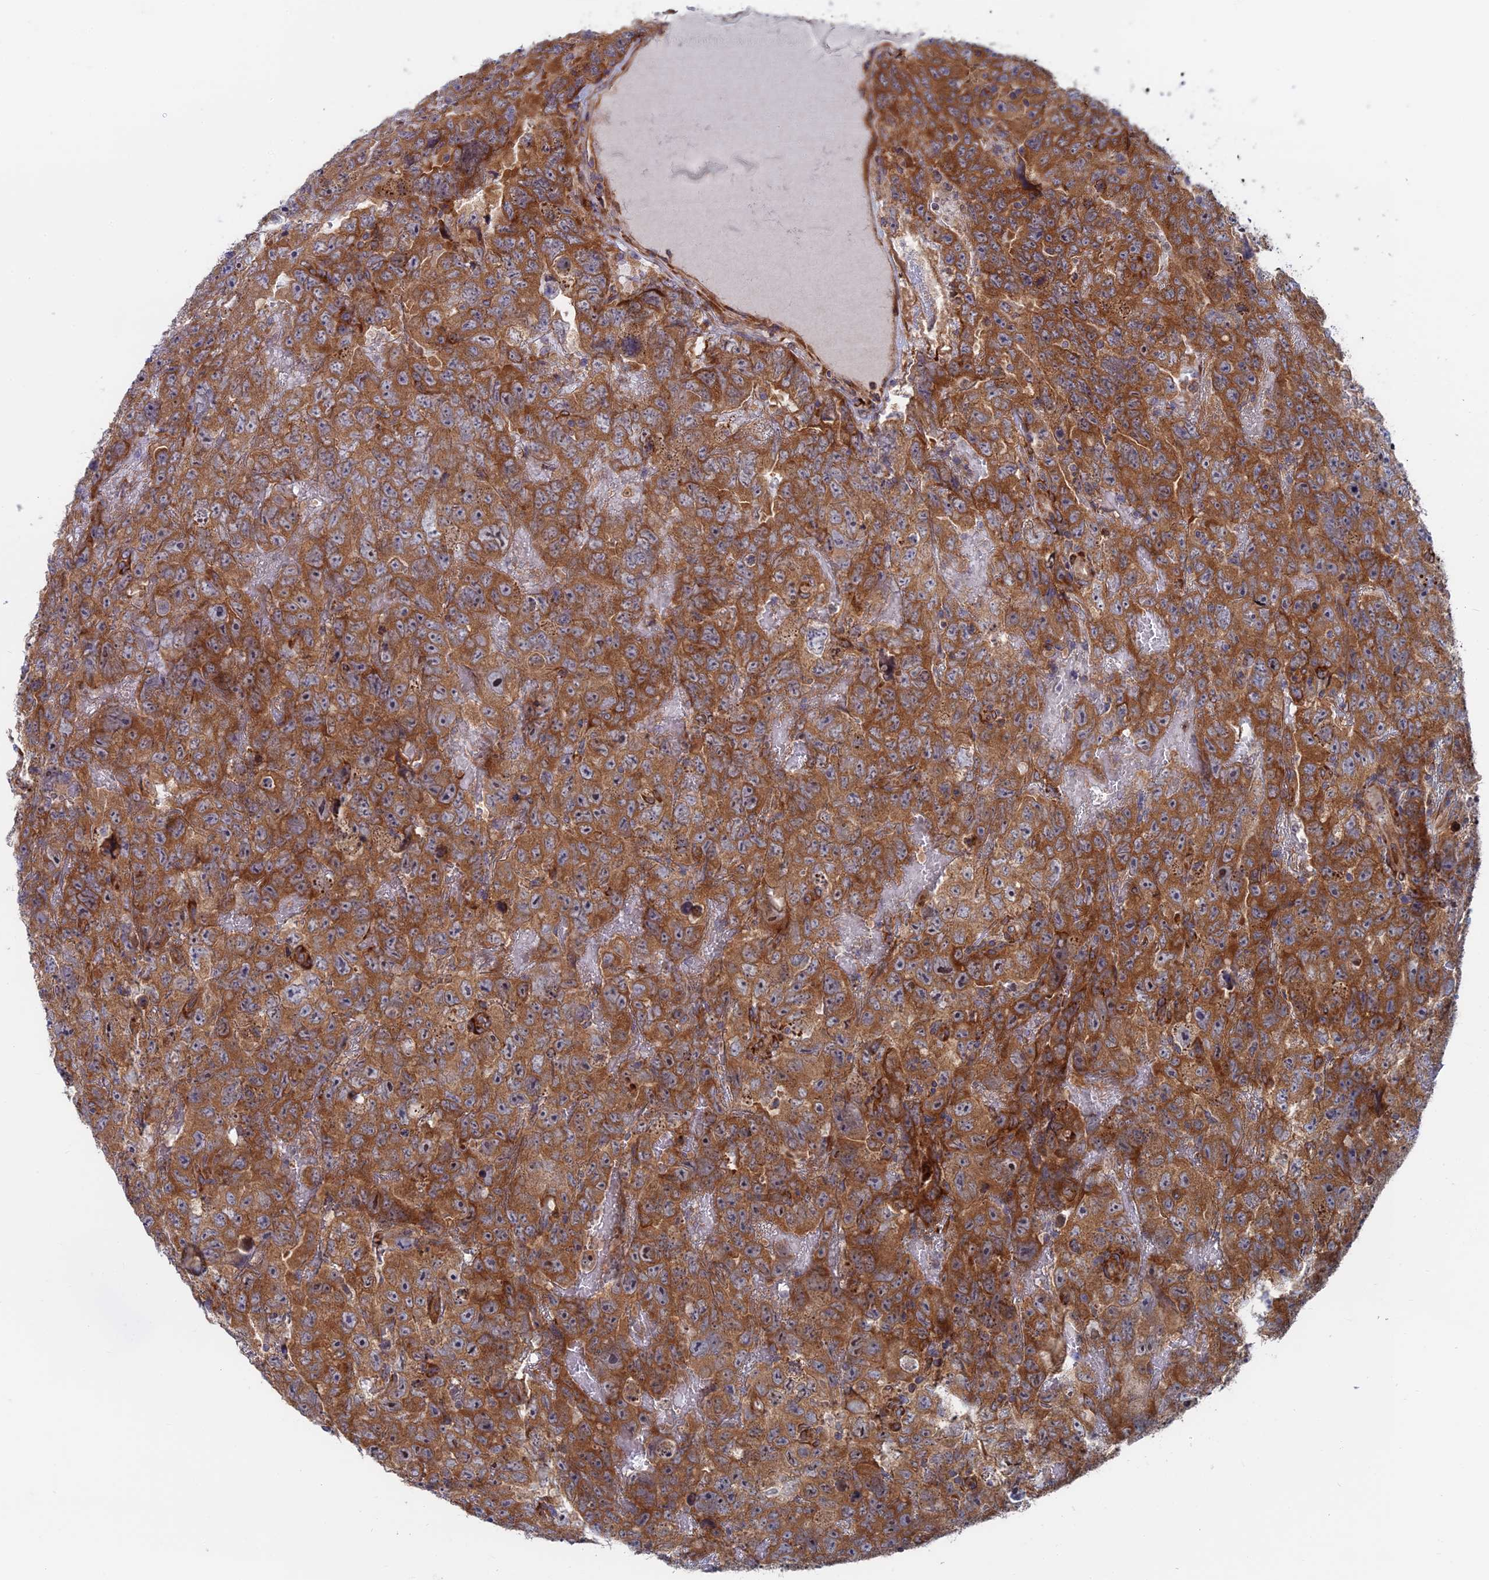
{"staining": {"intensity": "strong", "quantity": ">75%", "location": "cytoplasmic/membranous"}, "tissue": "testis cancer", "cell_type": "Tumor cells", "image_type": "cancer", "snomed": [{"axis": "morphology", "description": "Carcinoma, Embryonal, NOS"}, {"axis": "topography", "description": "Testis"}], "caption": "Embryonal carcinoma (testis) stained for a protein demonstrates strong cytoplasmic/membranous positivity in tumor cells.", "gene": "TBC1D30", "patient": {"sex": "male", "age": 45}}